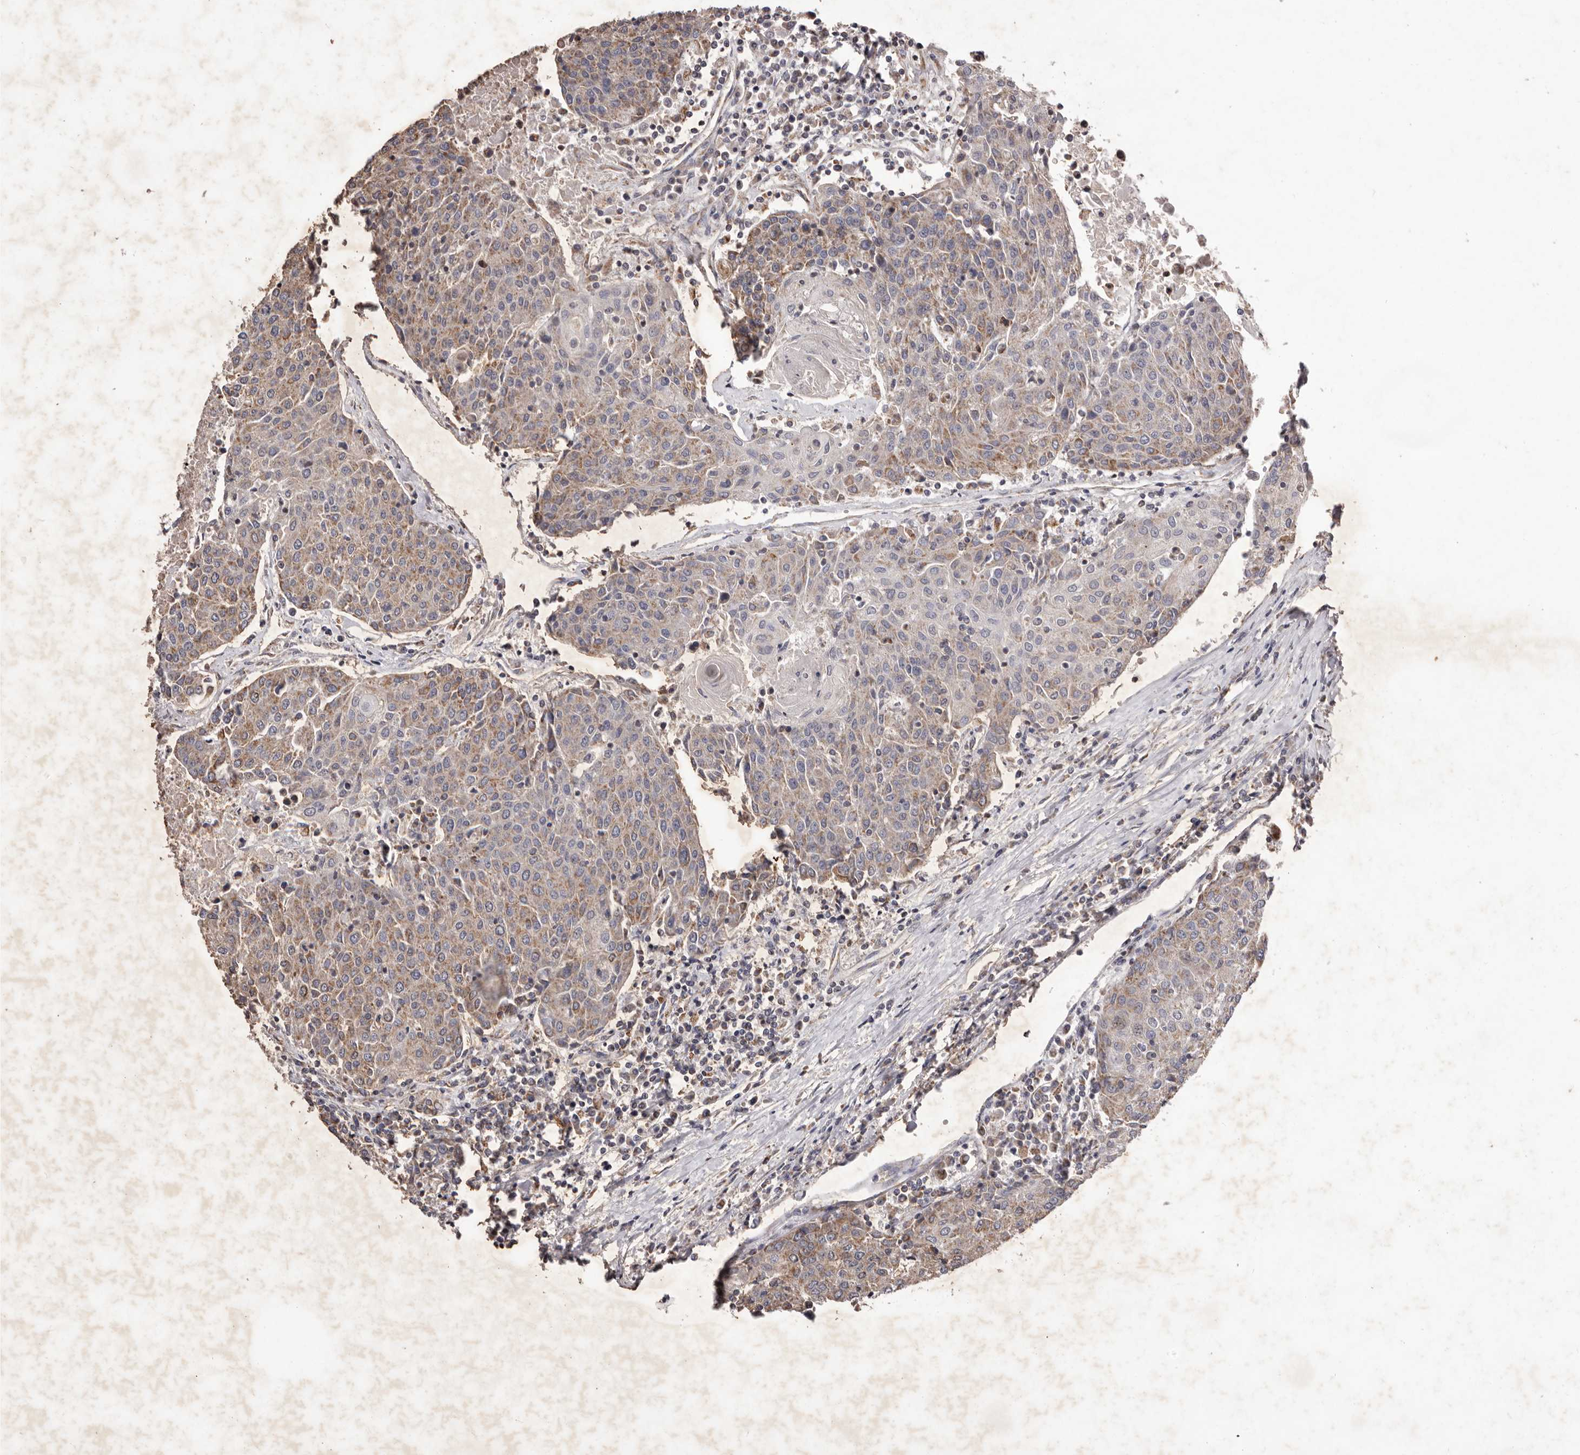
{"staining": {"intensity": "moderate", "quantity": "25%-75%", "location": "cytoplasmic/membranous"}, "tissue": "urothelial cancer", "cell_type": "Tumor cells", "image_type": "cancer", "snomed": [{"axis": "morphology", "description": "Urothelial carcinoma, High grade"}, {"axis": "topography", "description": "Urinary bladder"}], "caption": "Urothelial cancer stained for a protein displays moderate cytoplasmic/membranous positivity in tumor cells.", "gene": "CXCL14", "patient": {"sex": "female", "age": 85}}